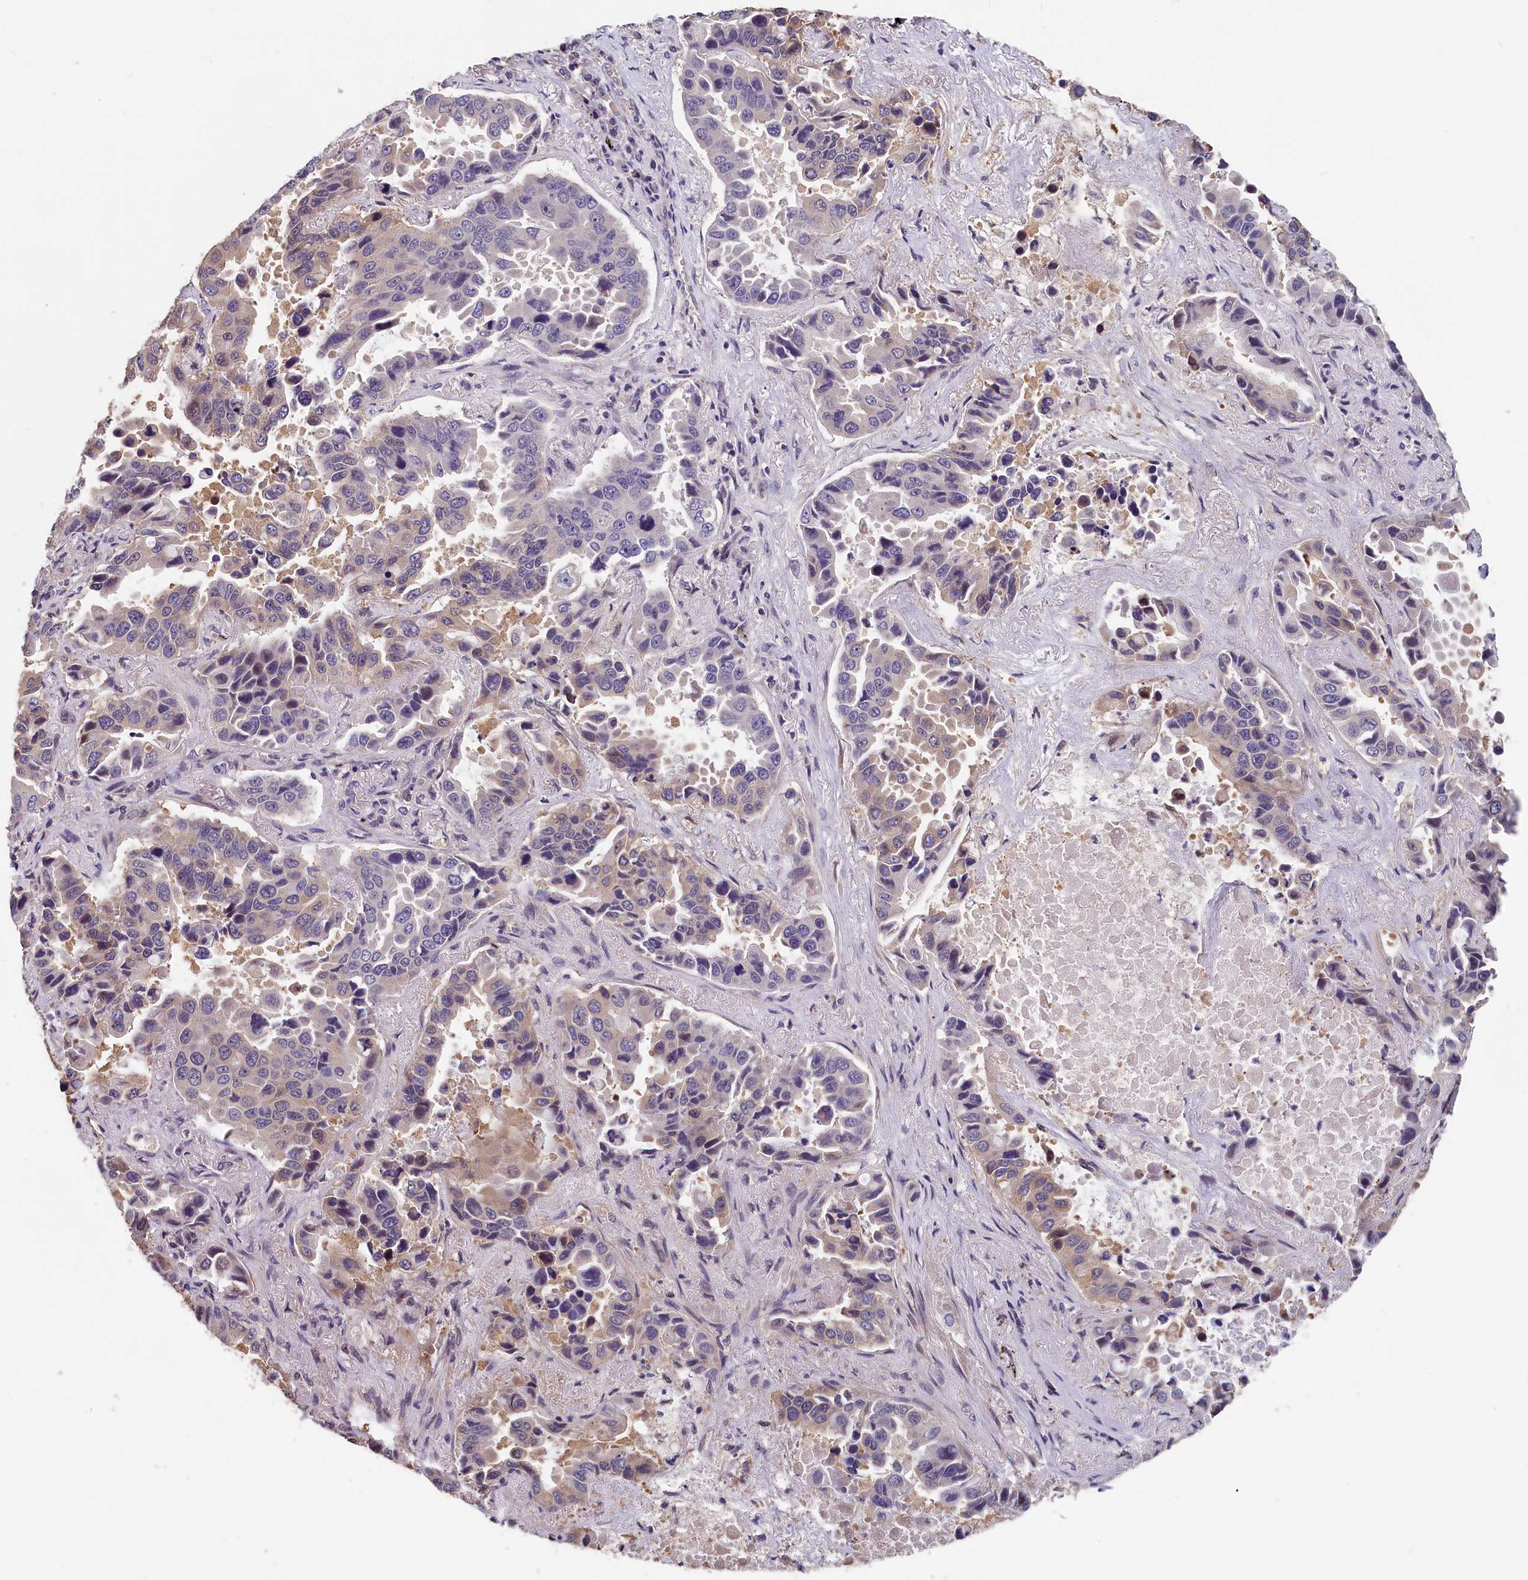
{"staining": {"intensity": "weak", "quantity": "25%-75%", "location": "cytoplasmic/membranous"}, "tissue": "lung cancer", "cell_type": "Tumor cells", "image_type": "cancer", "snomed": [{"axis": "morphology", "description": "Adenocarcinoma, NOS"}, {"axis": "topography", "description": "Lung"}], "caption": "Adenocarcinoma (lung) was stained to show a protein in brown. There is low levels of weak cytoplasmic/membranous staining in approximately 25%-75% of tumor cells. The protein of interest is shown in brown color, while the nuclei are stained blue.", "gene": "TMEM116", "patient": {"sex": "male", "age": 64}}